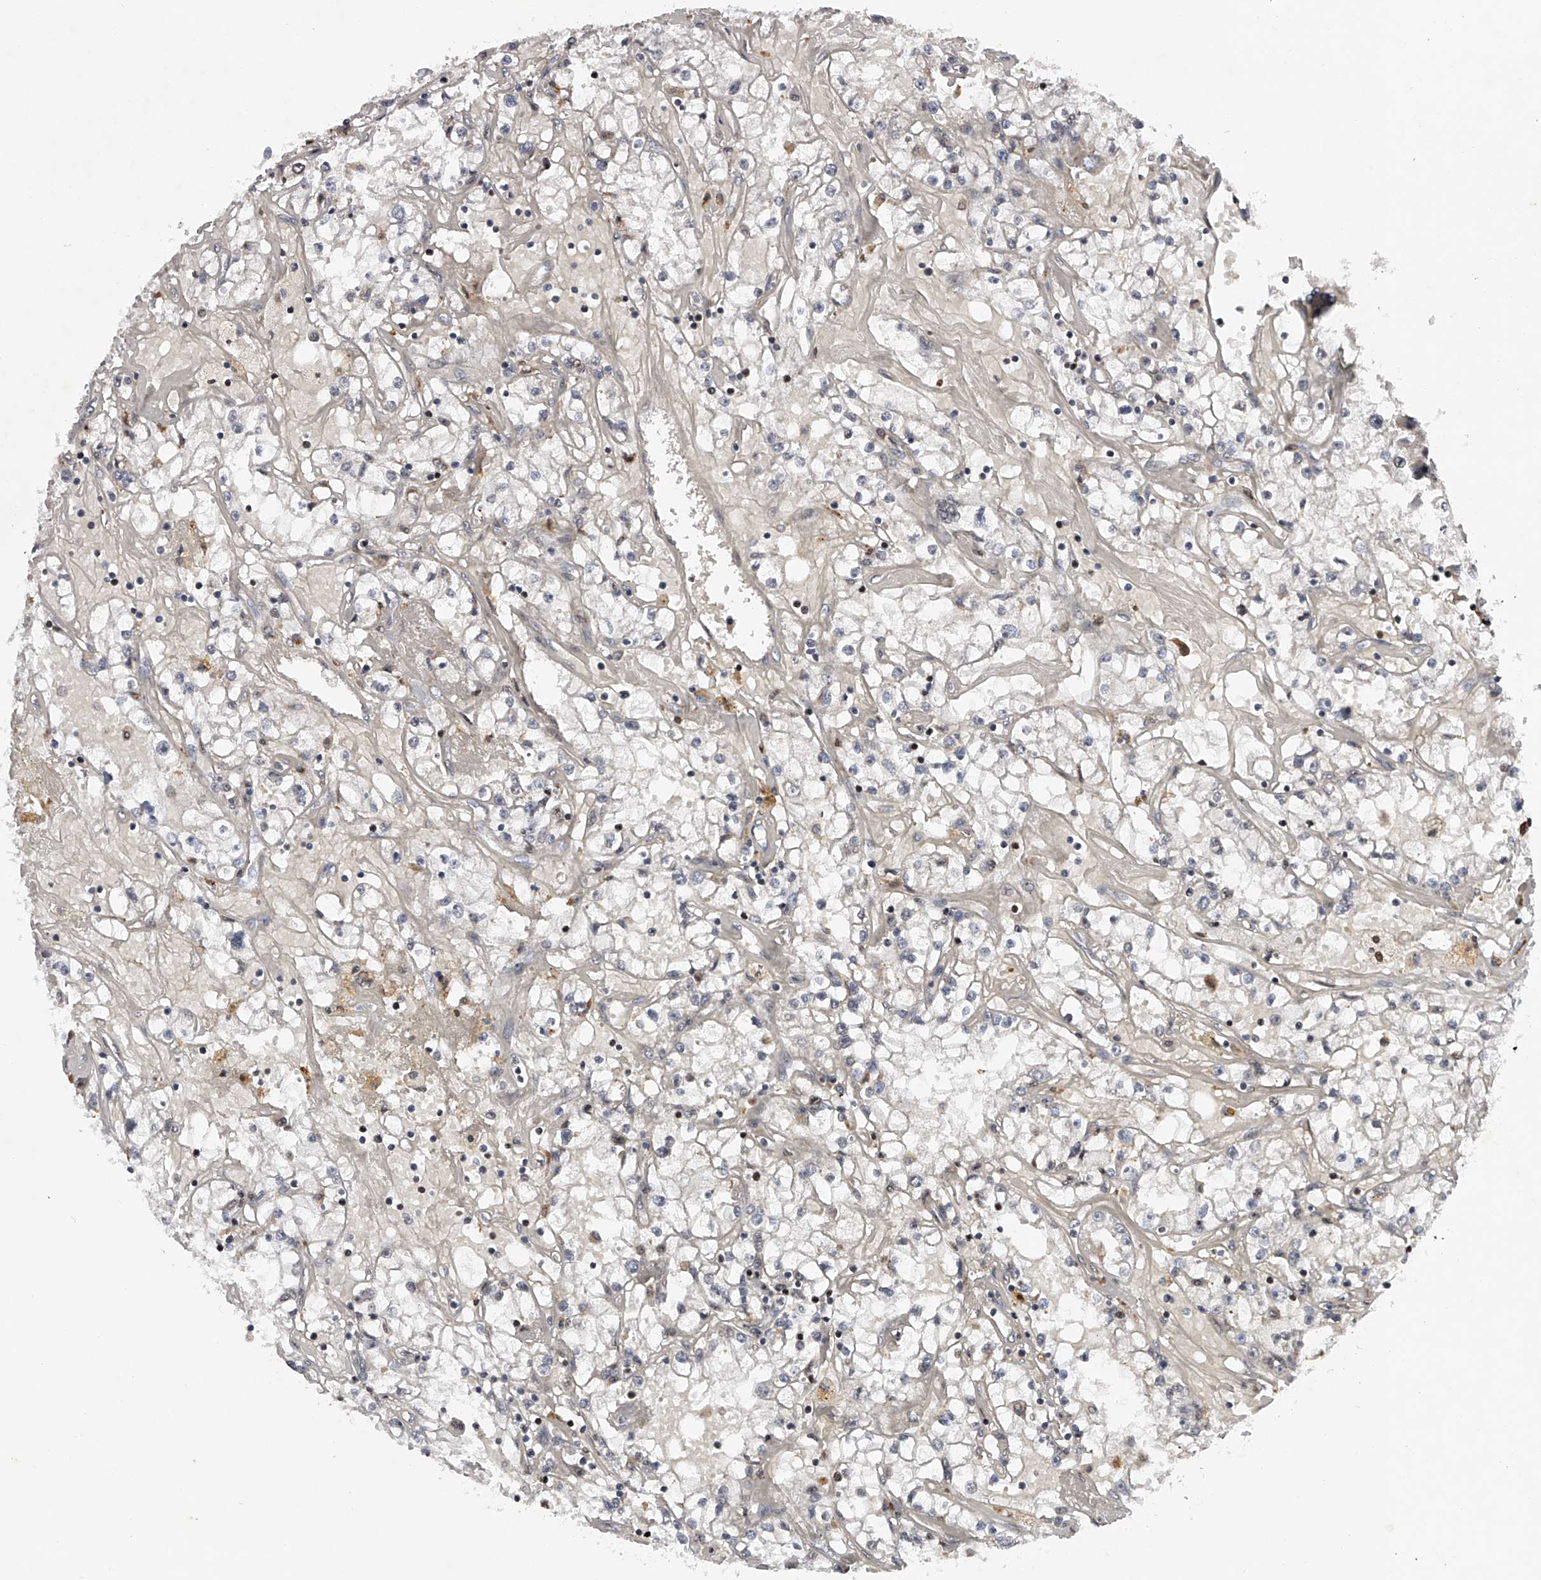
{"staining": {"intensity": "negative", "quantity": "none", "location": "none"}, "tissue": "renal cancer", "cell_type": "Tumor cells", "image_type": "cancer", "snomed": [{"axis": "morphology", "description": "Adenocarcinoma, NOS"}, {"axis": "topography", "description": "Kidney"}], "caption": "Immunohistochemical staining of human renal cancer (adenocarcinoma) reveals no significant expression in tumor cells.", "gene": "RWDD2A", "patient": {"sex": "male", "age": 56}}